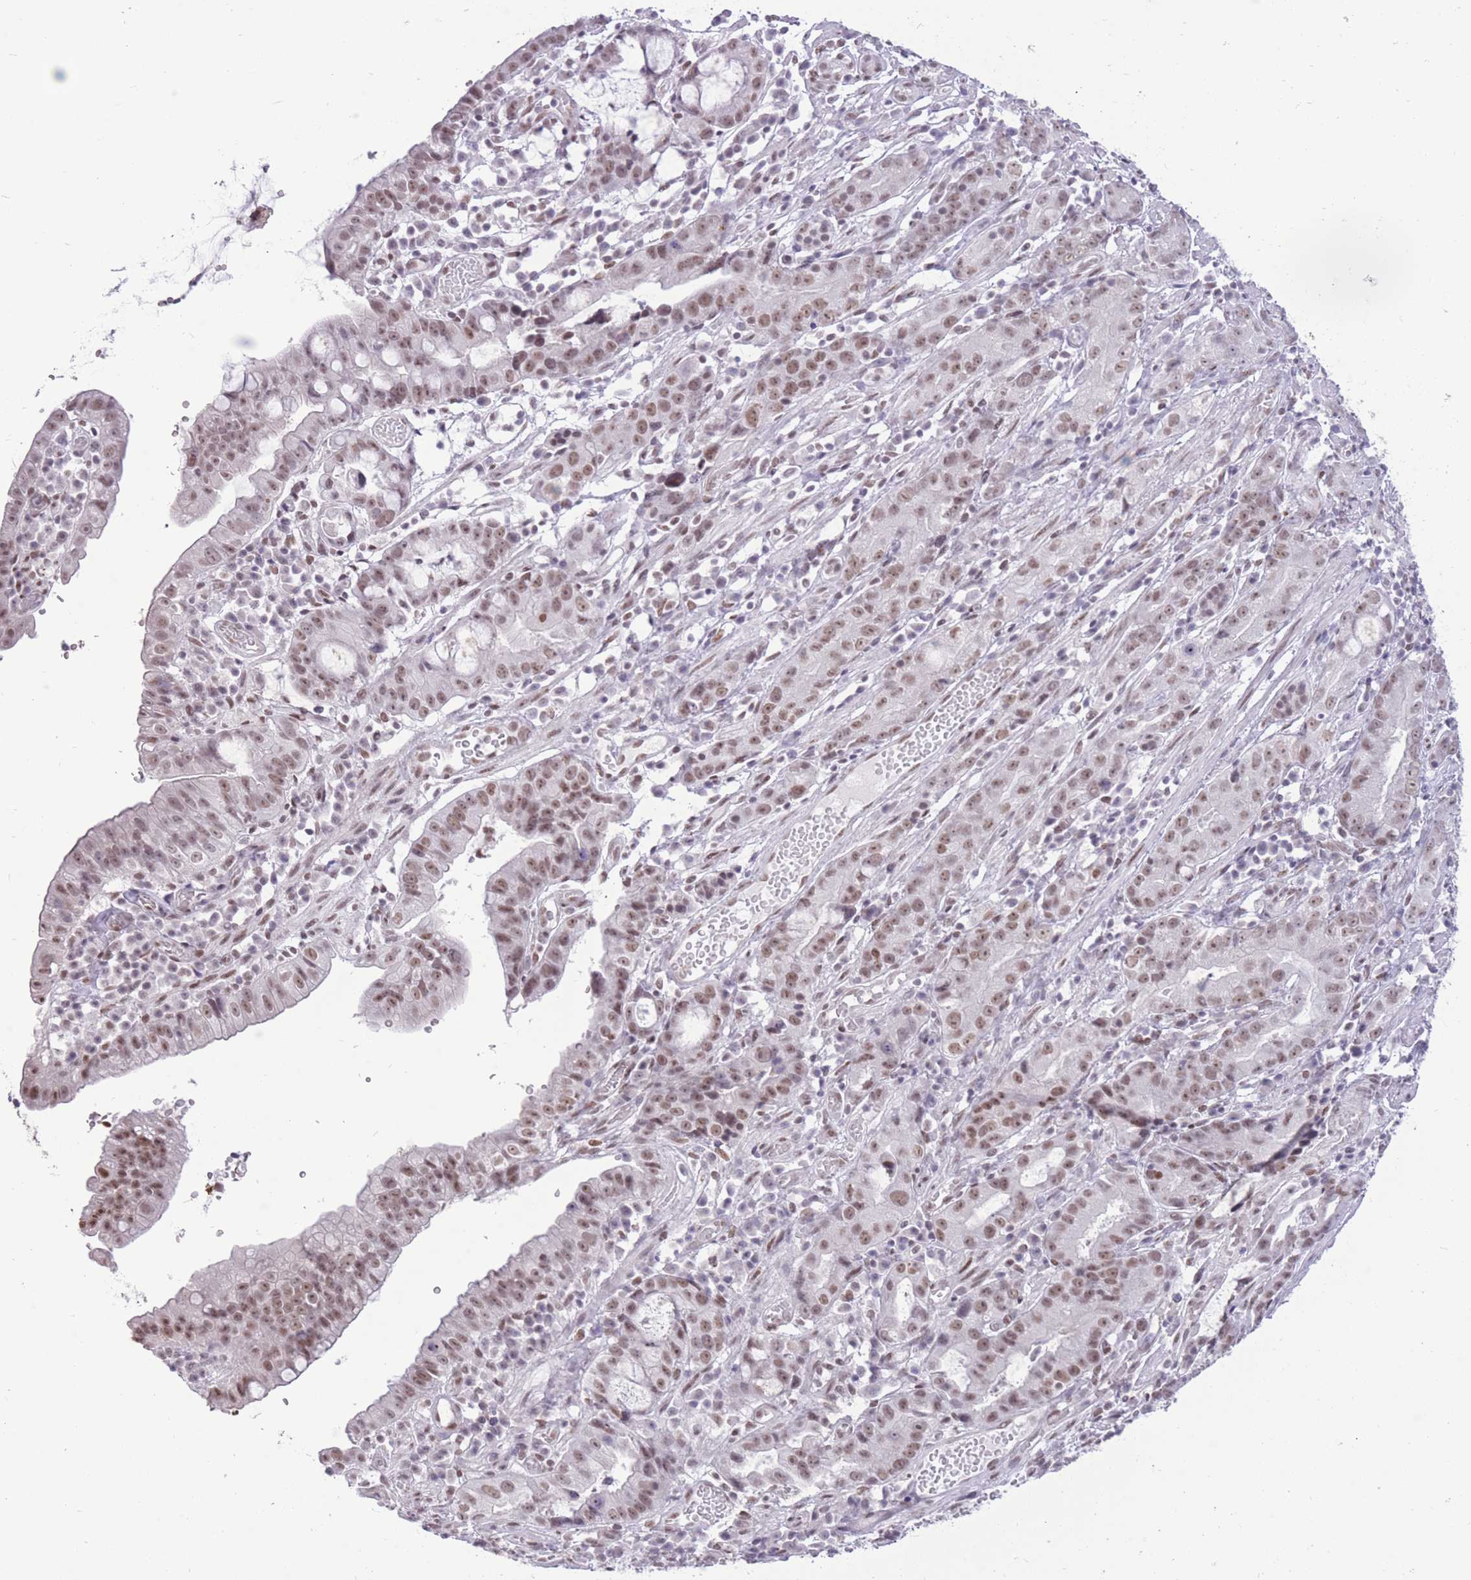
{"staining": {"intensity": "moderate", "quantity": ">75%", "location": "nuclear"}, "tissue": "stomach cancer", "cell_type": "Tumor cells", "image_type": "cancer", "snomed": [{"axis": "morphology", "description": "Adenocarcinoma, NOS"}, {"axis": "topography", "description": "Stomach"}], "caption": "This is a micrograph of IHC staining of stomach cancer (adenocarcinoma), which shows moderate positivity in the nuclear of tumor cells.", "gene": "ZBED5", "patient": {"sex": "male", "age": 55}}